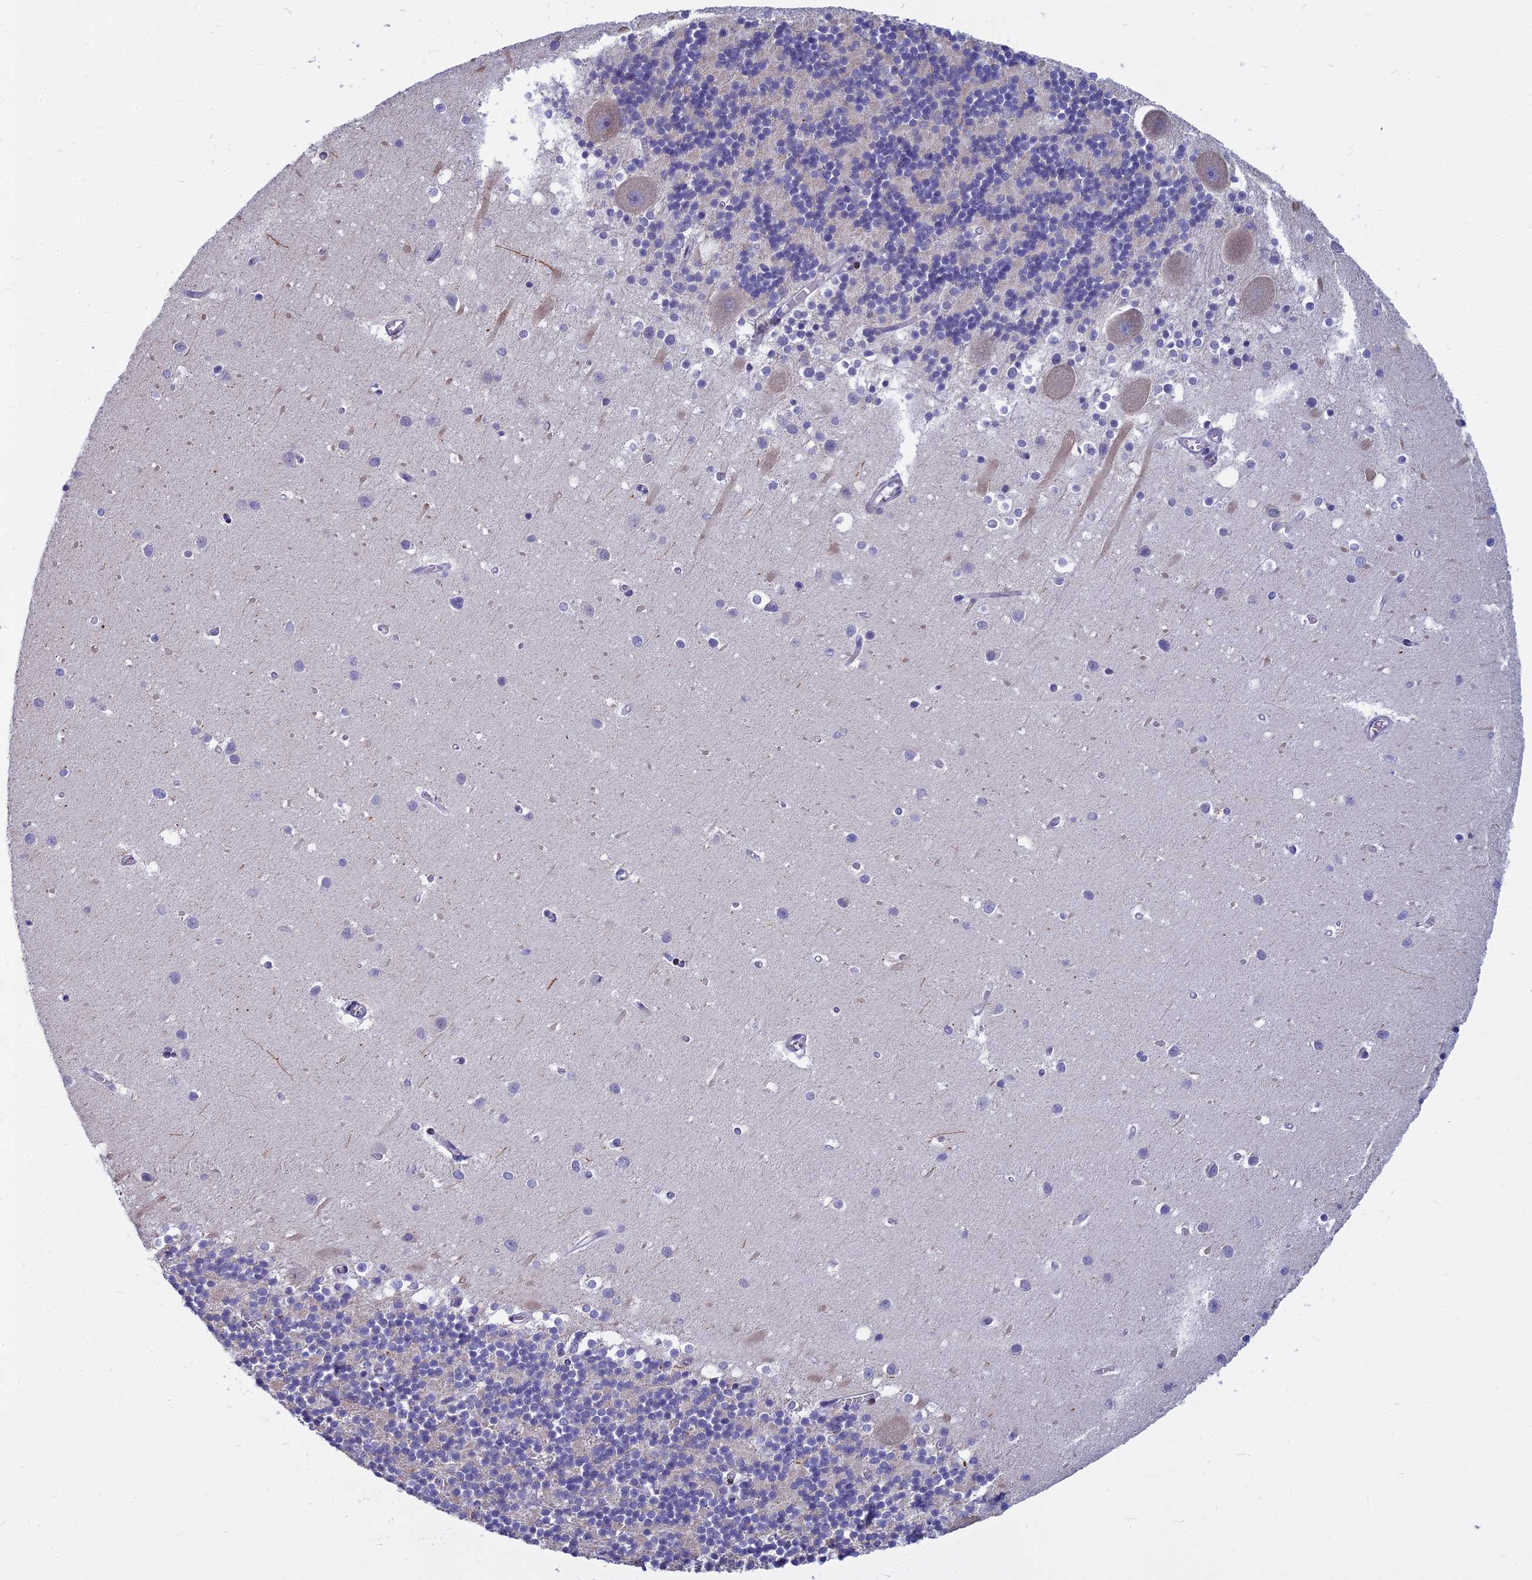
{"staining": {"intensity": "weak", "quantity": "<25%", "location": "cytoplasmic/membranous"}, "tissue": "cerebellum", "cell_type": "Cells in granular layer", "image_type": "normal", "snomed": [{"axis": "morphology", "description": "Normal tissue, NOS"}, {"axis": "topography", "description": "Cerebellum"}], "caption": "Immunohistochemical staining of unremarkable human cerebellum shows no significant expression in cells in granular layer.", "gene": "MYBPC2", "patient": {"sex": "male", "age": 54}}